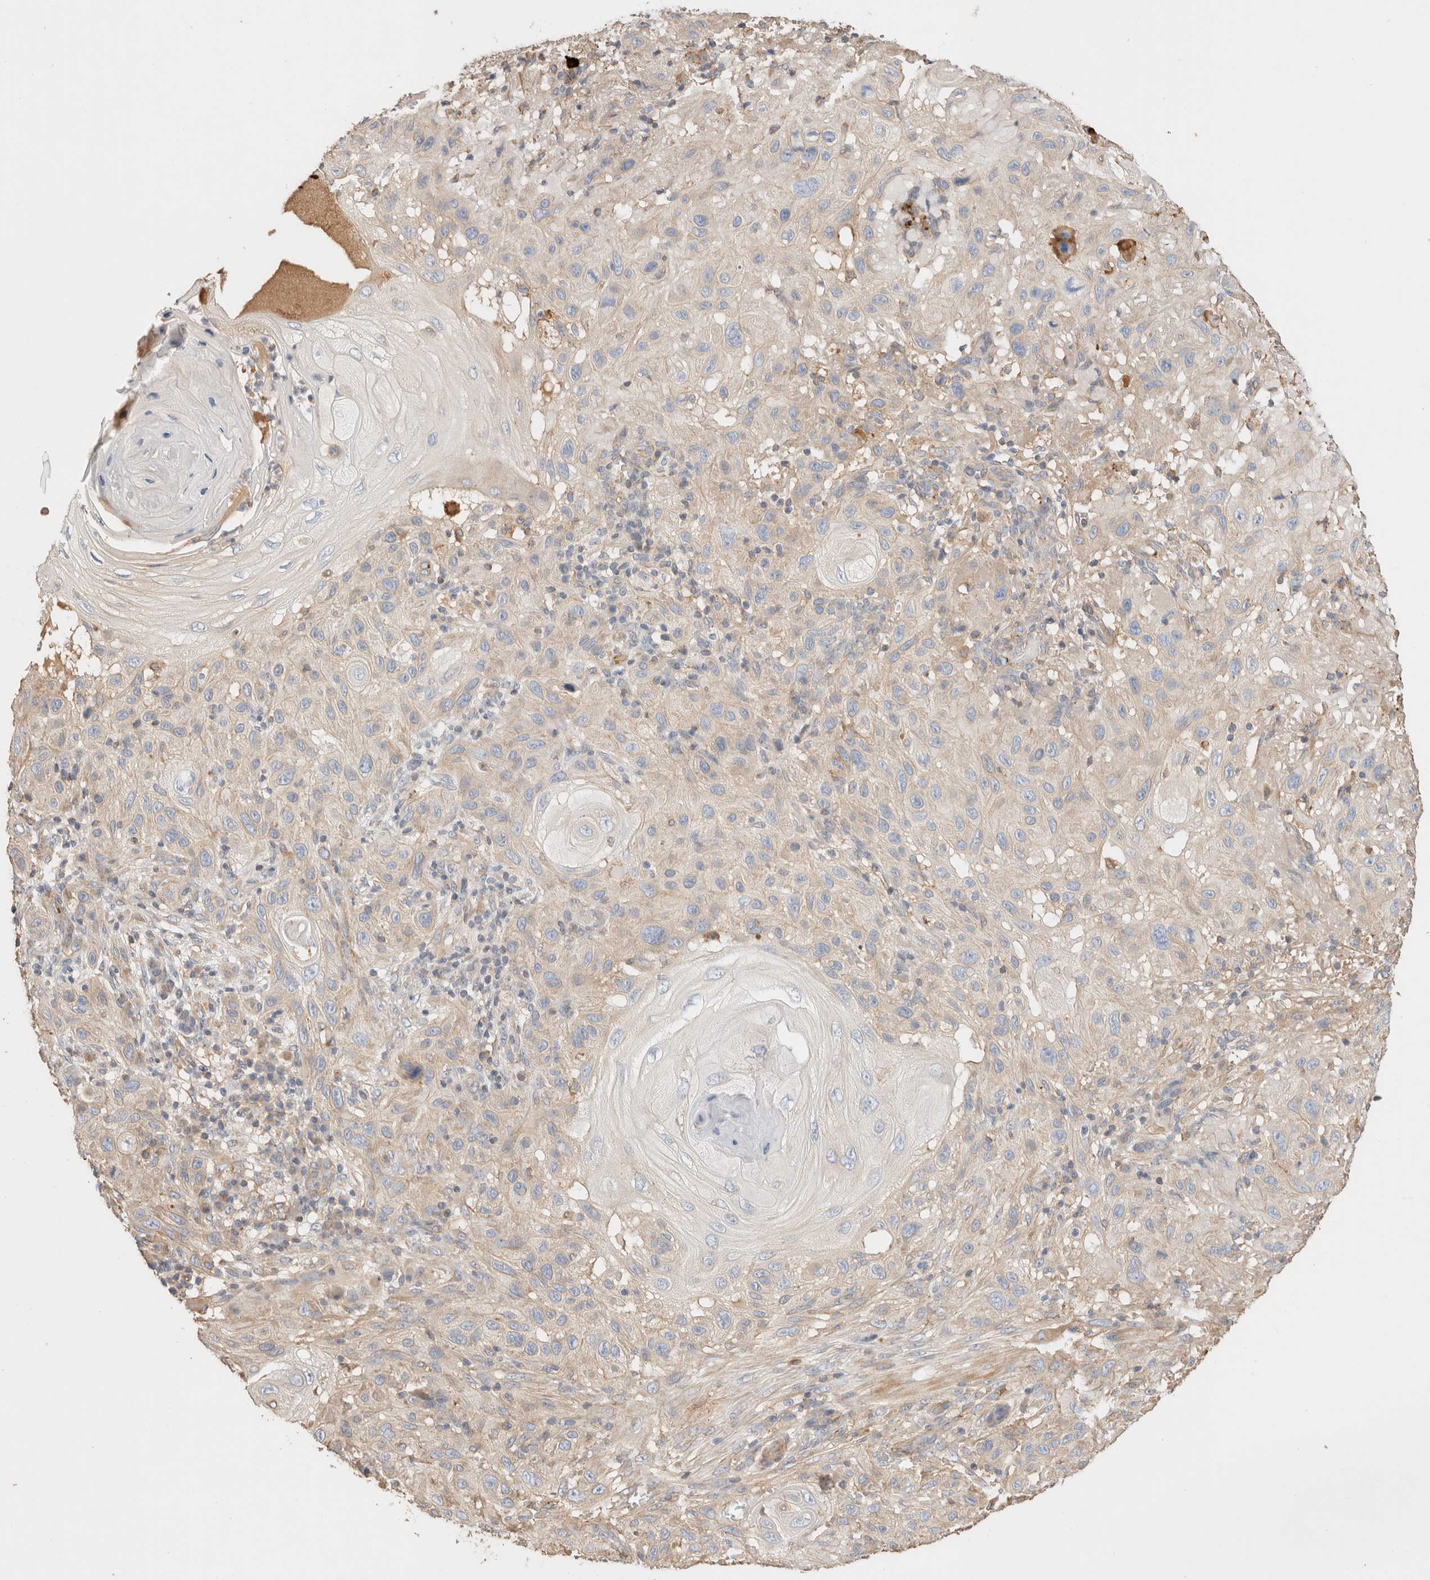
{"staining": {"intensity": "negative", "quantity": "none", "location": "none"}, "tissue": "skin cancer", "cell_type": "Tumor cells", "image_type": "cancer", "snomed": [{"axis": "morphology", "description": "Normal tissue, NOS"}, {"axis": "morphology", "description": "Squamous cell carcinoma, NOS"}, {"axis": "topography", "description": "Skin"}], "caption": "DAB (3,3'-diaminobenzidine) immunohistochemical staining of human skin cancer shows no significant expression in tumor cells. (Brightfield microscopy of DAB (3,3'-diaminobenzidine) immunohistochemistry (IHC) at high magnification).", "gene": "PROS1", "patient": {"sex": "female", "age": 96}}